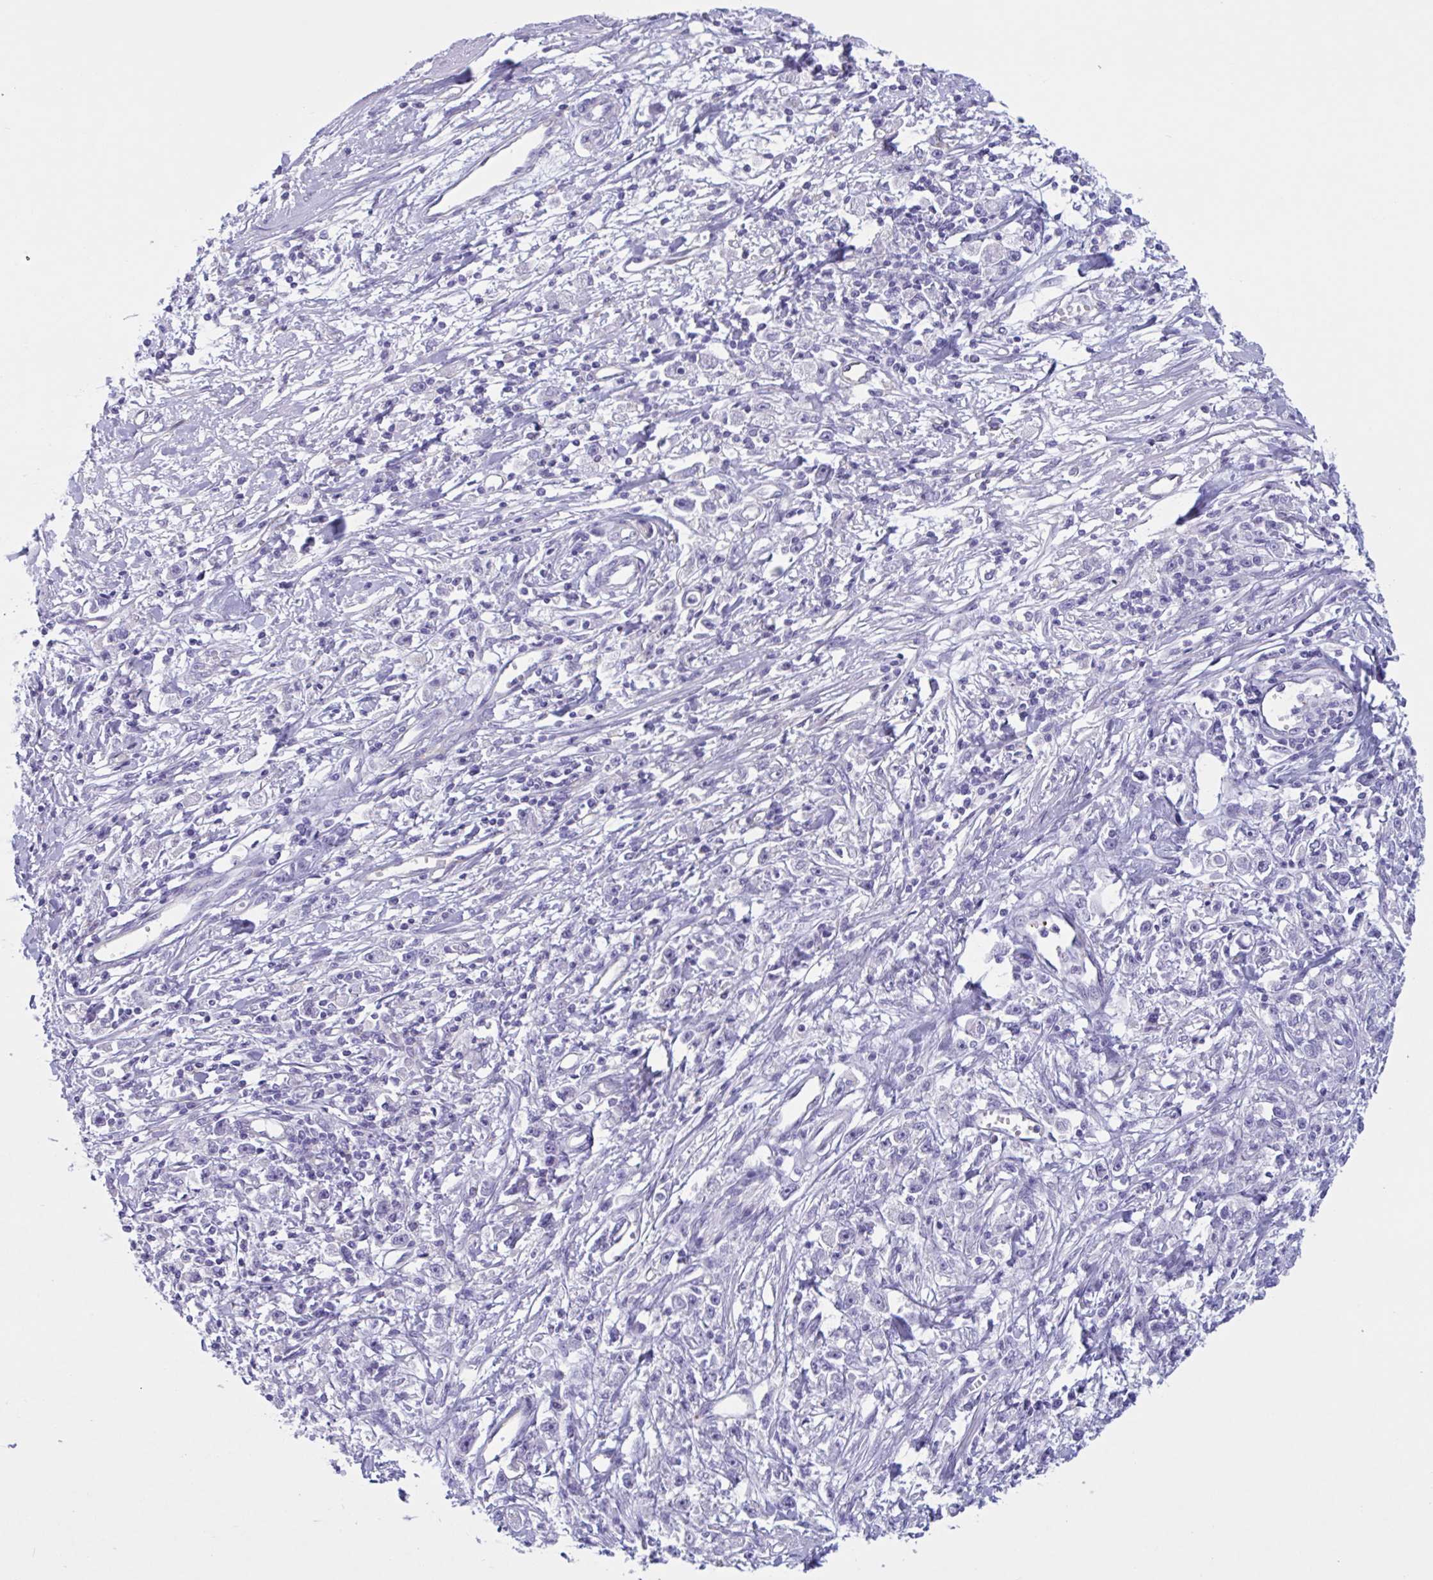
{"staining": {"intensity": "negative", "quantity": "none", "location": "none"}, "tissue": "stomach cancer", "cell_type": "Tumor cells", "image_type": "cancer", "snomed": [{"axis": "morphology", "description": "Adenocarcinoma, NOS"}, {"axis": "topography", "description": "Stomach"}], "caption": "Immunohistochemistry of human adenocarcinoma (stomach) demonstrates no positivity in tumor cells. (DAB (3,3'-diaminobenzidine) immunohistochemistry (IHC) visualized using brightfield microscopy, high magnification).", "gene": "RPL22L1", "patient": {"sex": "female", "age": 59}}